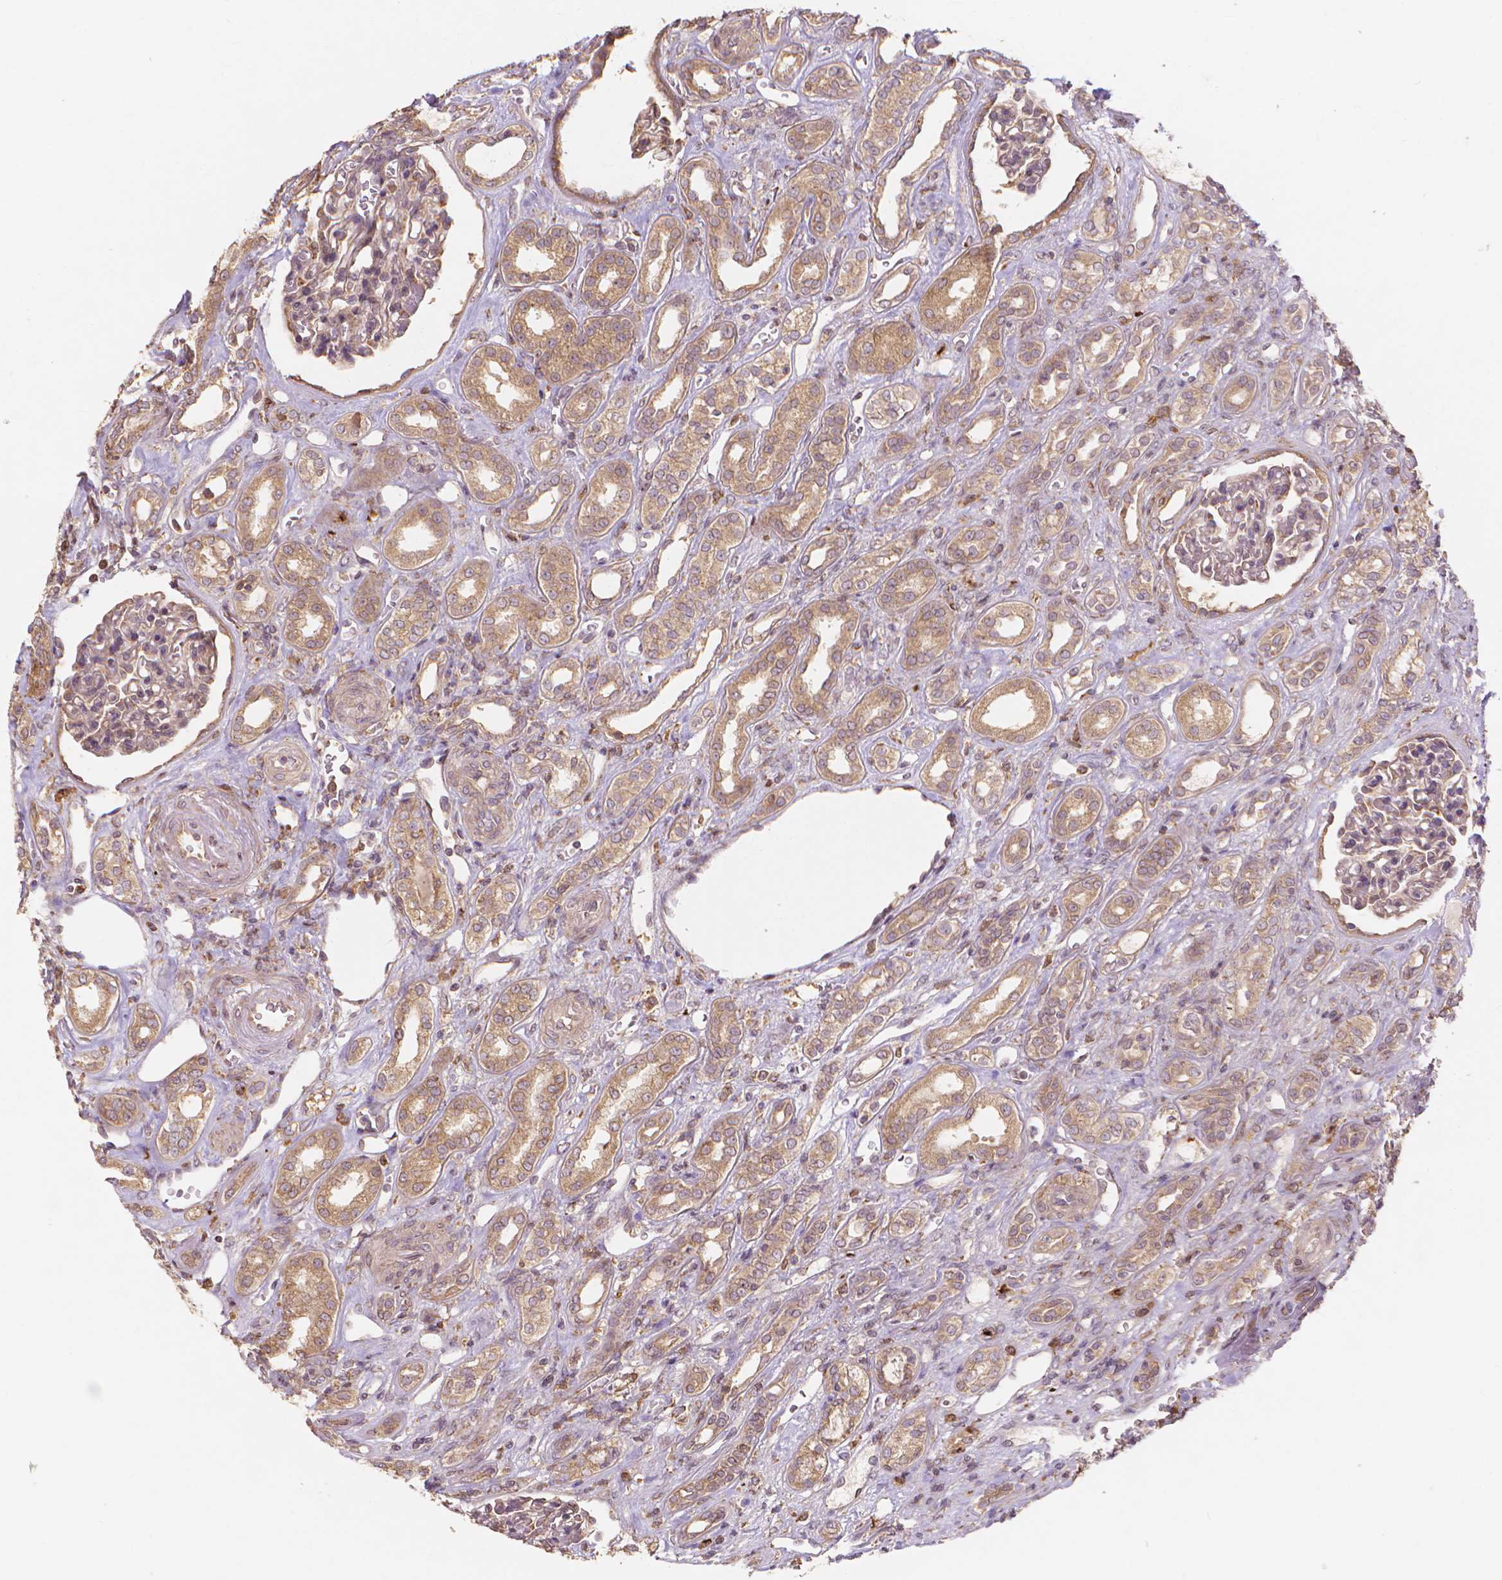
{"staining": {"intensity": "weak", "quantity": ">75%", "location": "cytoplasmic/membranous"}, "tissue": "renal cancer", "cell_type": "Tumor cells", "image_type": "cancer", "snomed": [{"axis": "morphology", "description": "Adenocarcinoma, NOS"}, {"axis": "topography", "description": "Kidney"}], "caption": "About >75% of tumor cells in adenocarcinoma (renal) demonstrate weak cytoplasmic/membranous protein staining as visualized by brown immunohistochemical staining.", "gene": "TAB2", "patient": {"sex": "male", "age": 63}}